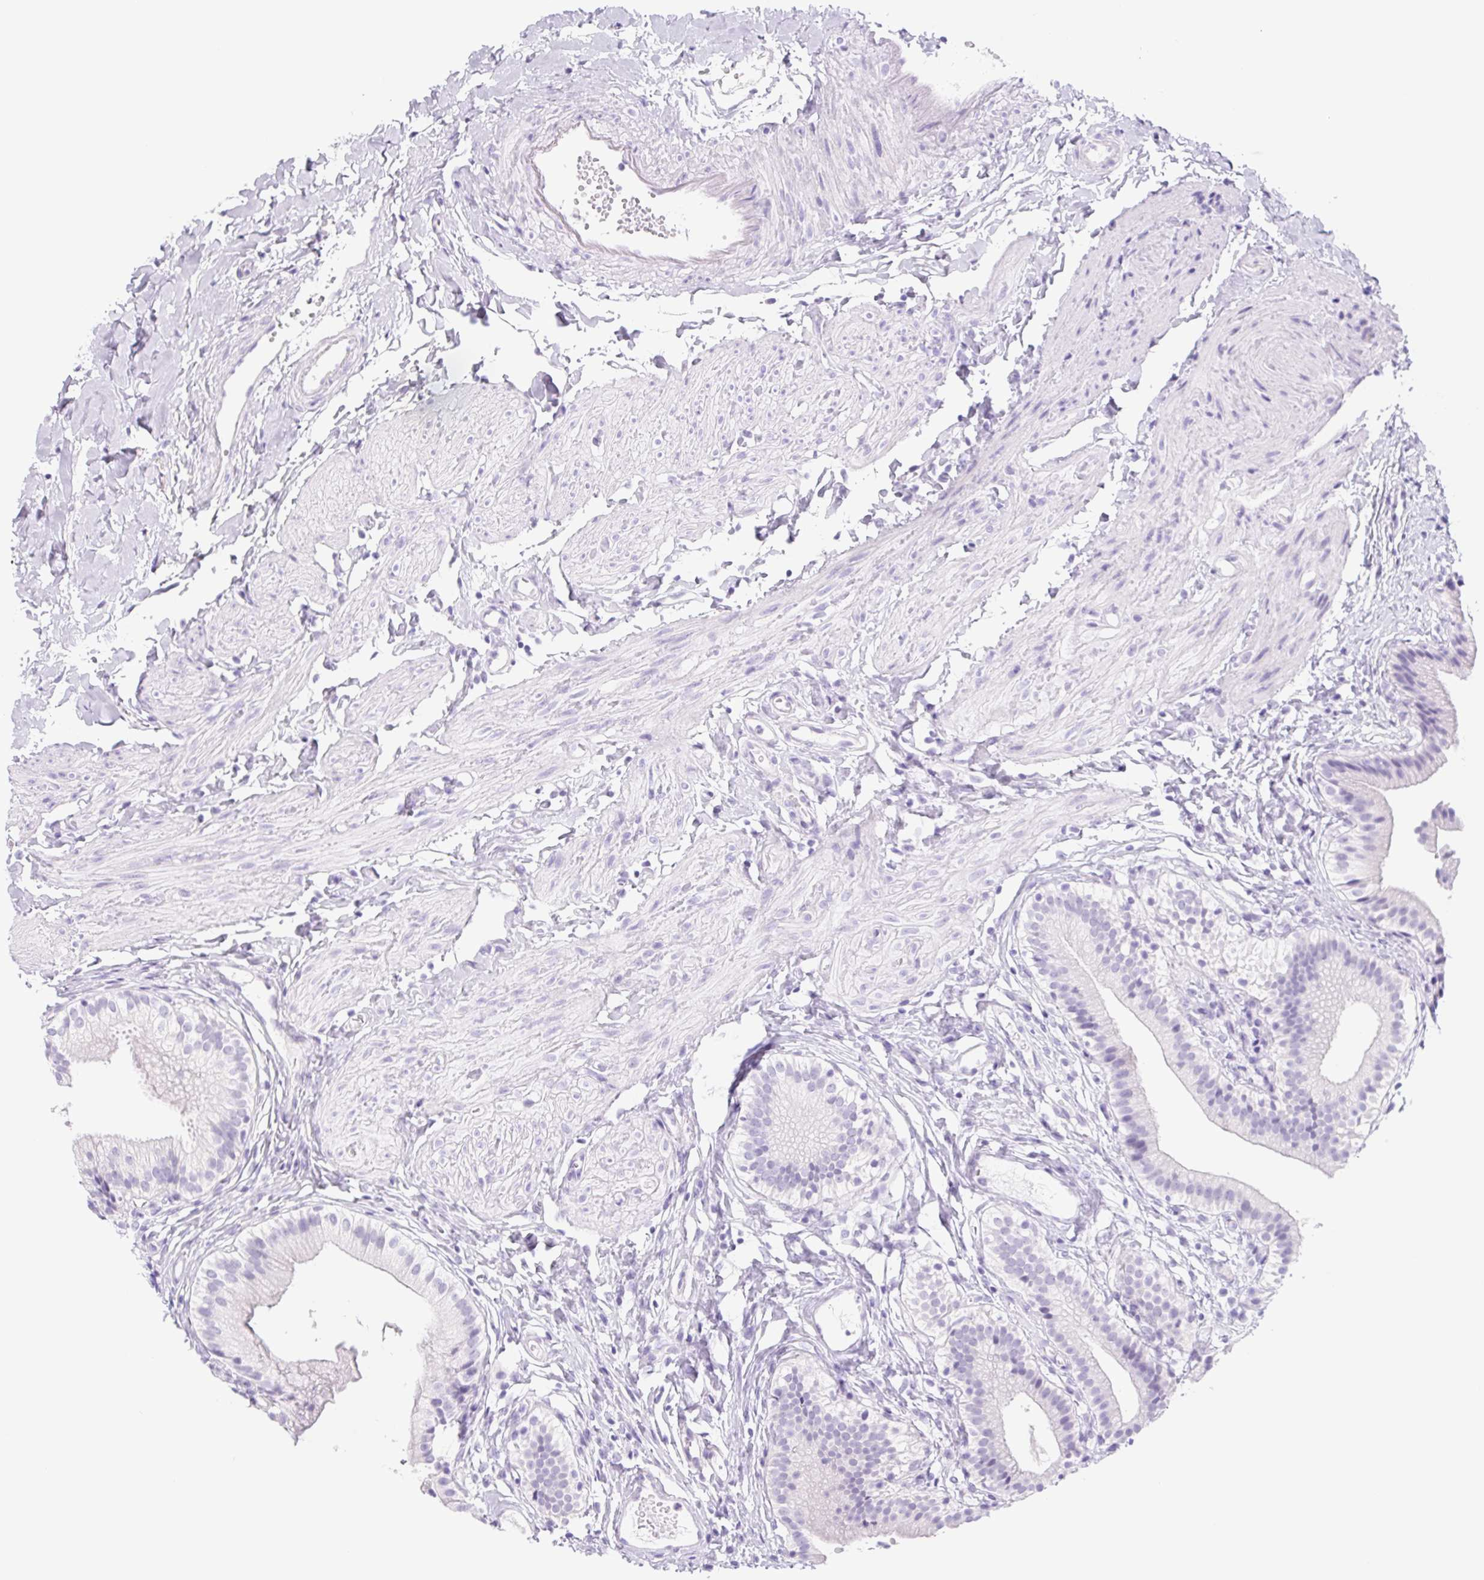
{"staining": {"intensity": "negative", "quantity": "none", "location": "none"}, "tissue": "gallbladder", "cell_type": "Glandular cells", "image_type": "normal", "snomed": [{"axis": "morphology", "description": "Normal tissue, NOS"}, {"axis": "topography", "description": "Gallbladder"}], "caption": "IHC of unremarkable gallbladder demonstrates no positivity in glandular cells.", "gene": "CYP21A2", "patient": {"sex": "female", "age": 47}}